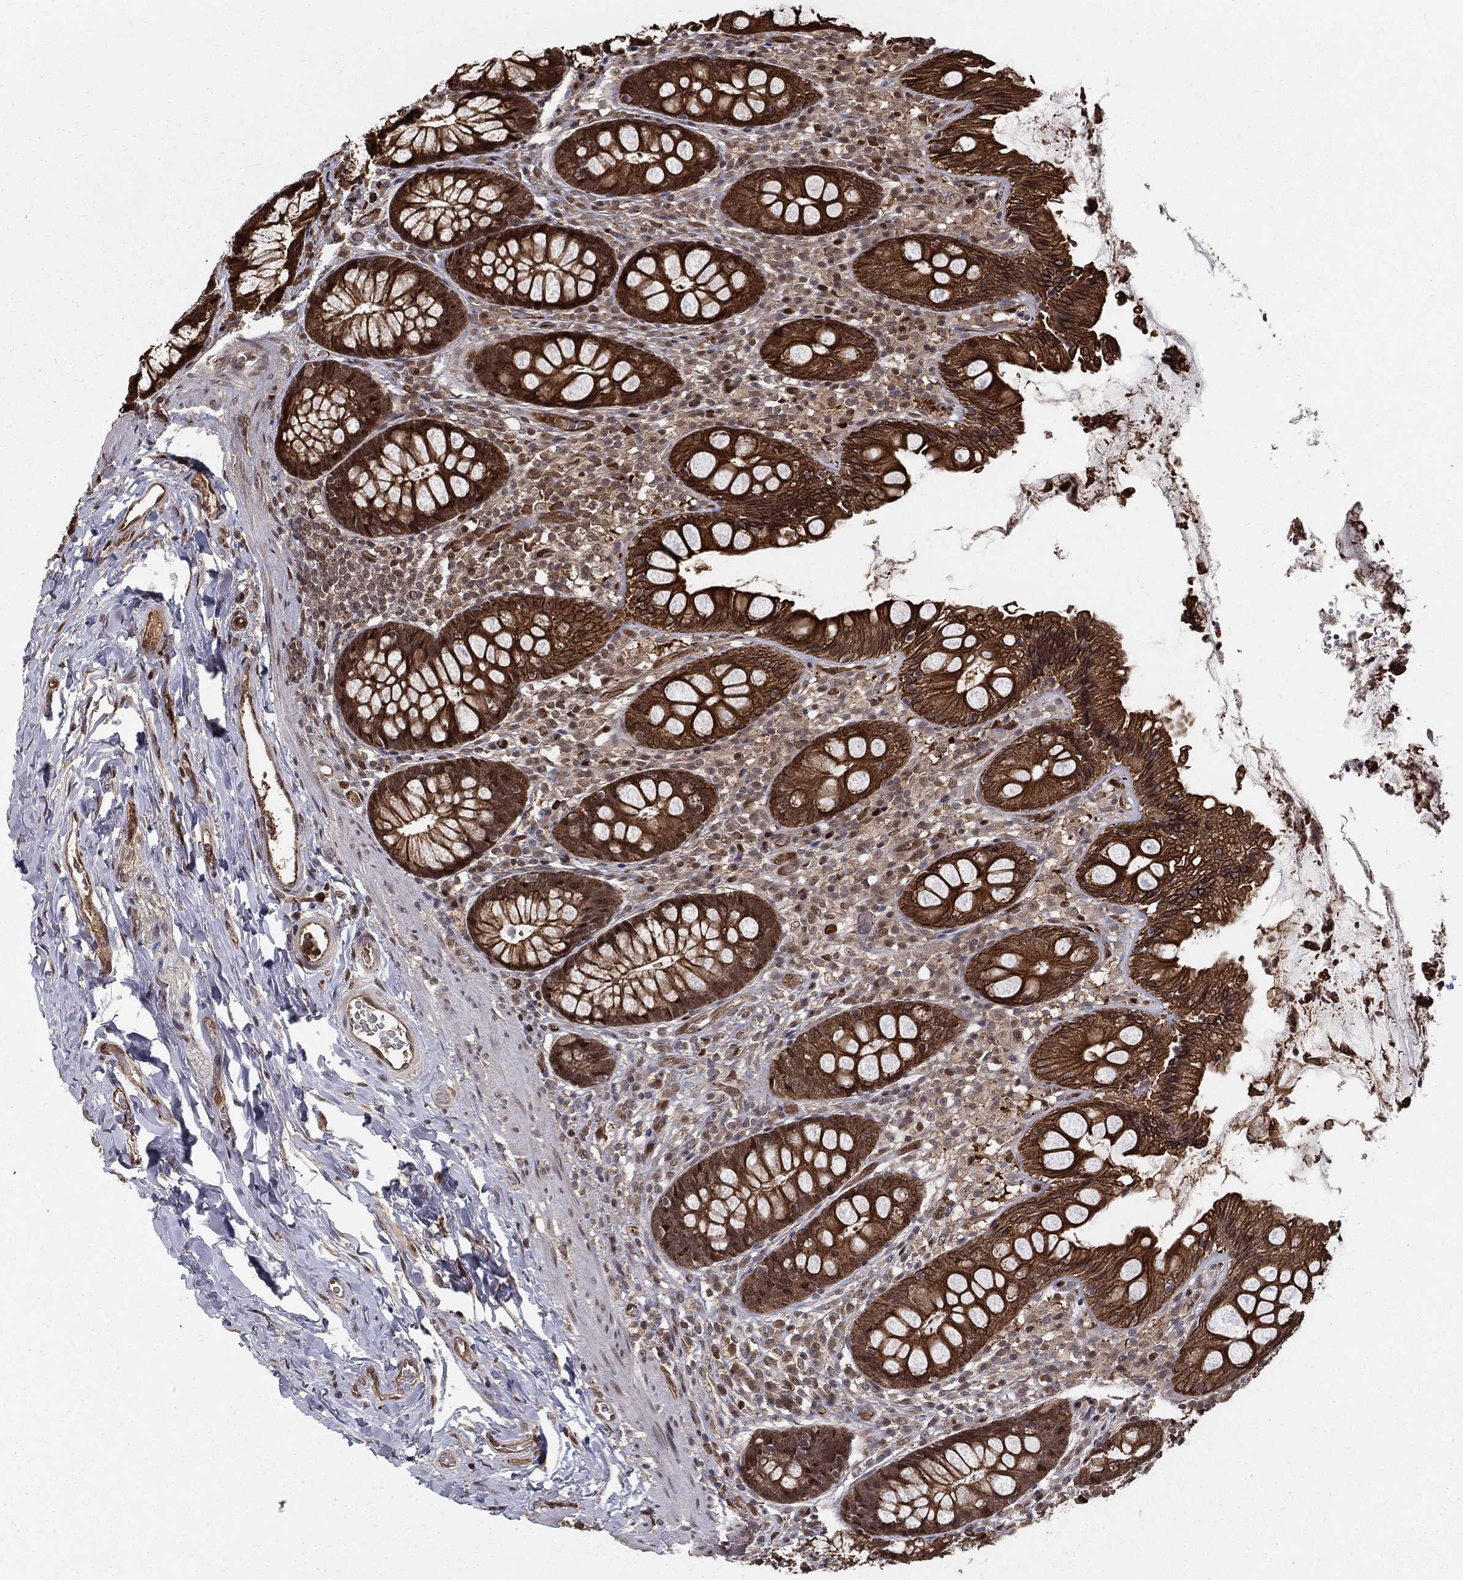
{"staining": {"intensity": "moderate", "quantity": ">75%", "location": "cytoplasmic/membranous"}, "tissue": "colon", "cell_type": "Endothelial cells", "image_type": "normal", "snomed": [{"axis": "morphology", "description": "Normal tissue, NOS"}, {"axis": "topography", "description": "Colon"}], "caption": "A brown stain shows moderate cytoplasmic/membranous staining of a protein in endothelial cells of unremarkable human colon.", "gene": "SLC6A6", "patient": {"sex": "female", "age": 86}}